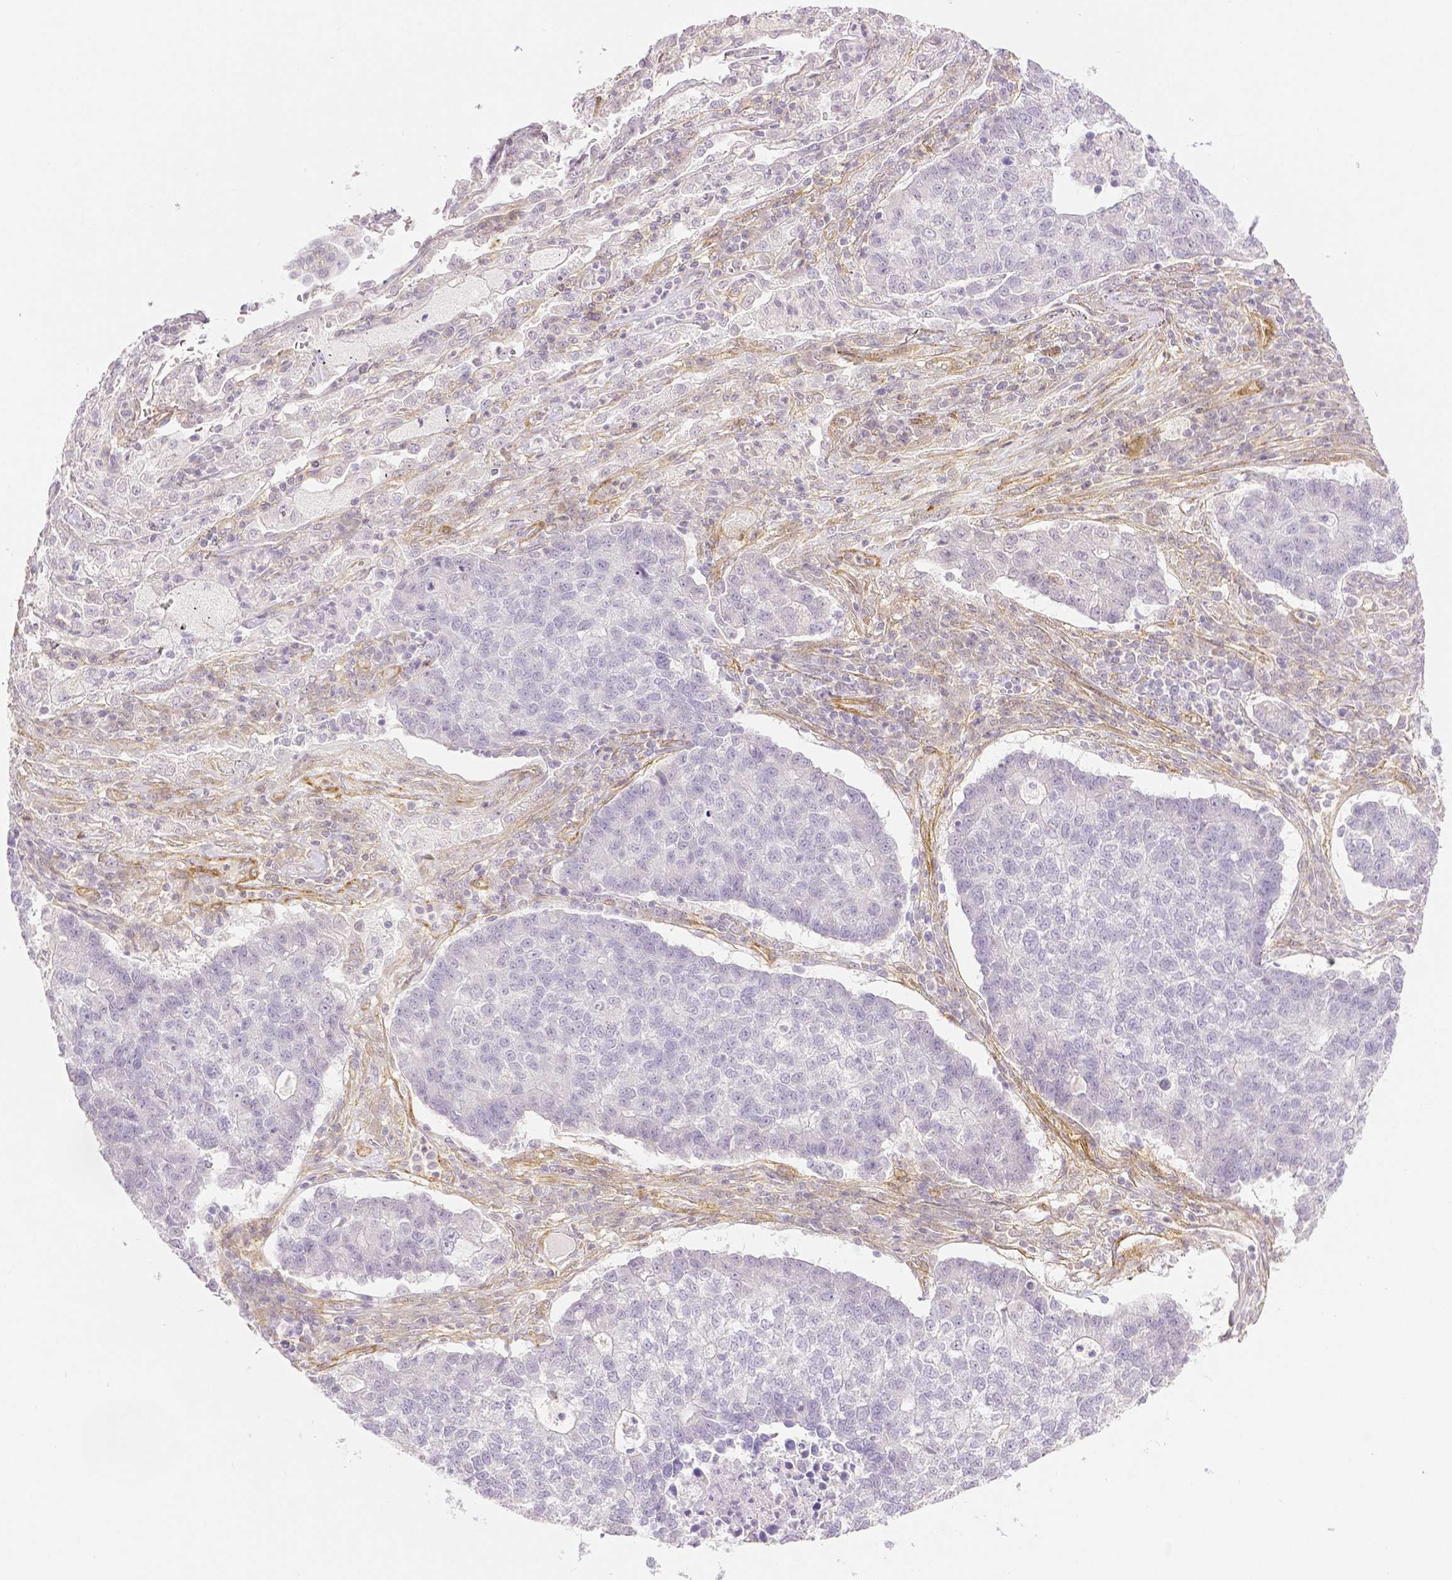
{"staining": {"intensity": "negative", "quantity": "none", "location": "none"}, "tissue": "lung cancer", "cell_type": "Tumor cells", "image_type": "cancer", "snomed": [{"axis": "morphology", "description": "Adenocarcinoma, NOS"}, {"axis": "topography", "description": "Lung"}], "caption": "DAB immunohistochemical staining of human adenocarcinoma (lung) exhibits no significant expression in tumor cells.", "gene": "THY1", "patient": {"sex": "male", "age": 57}}